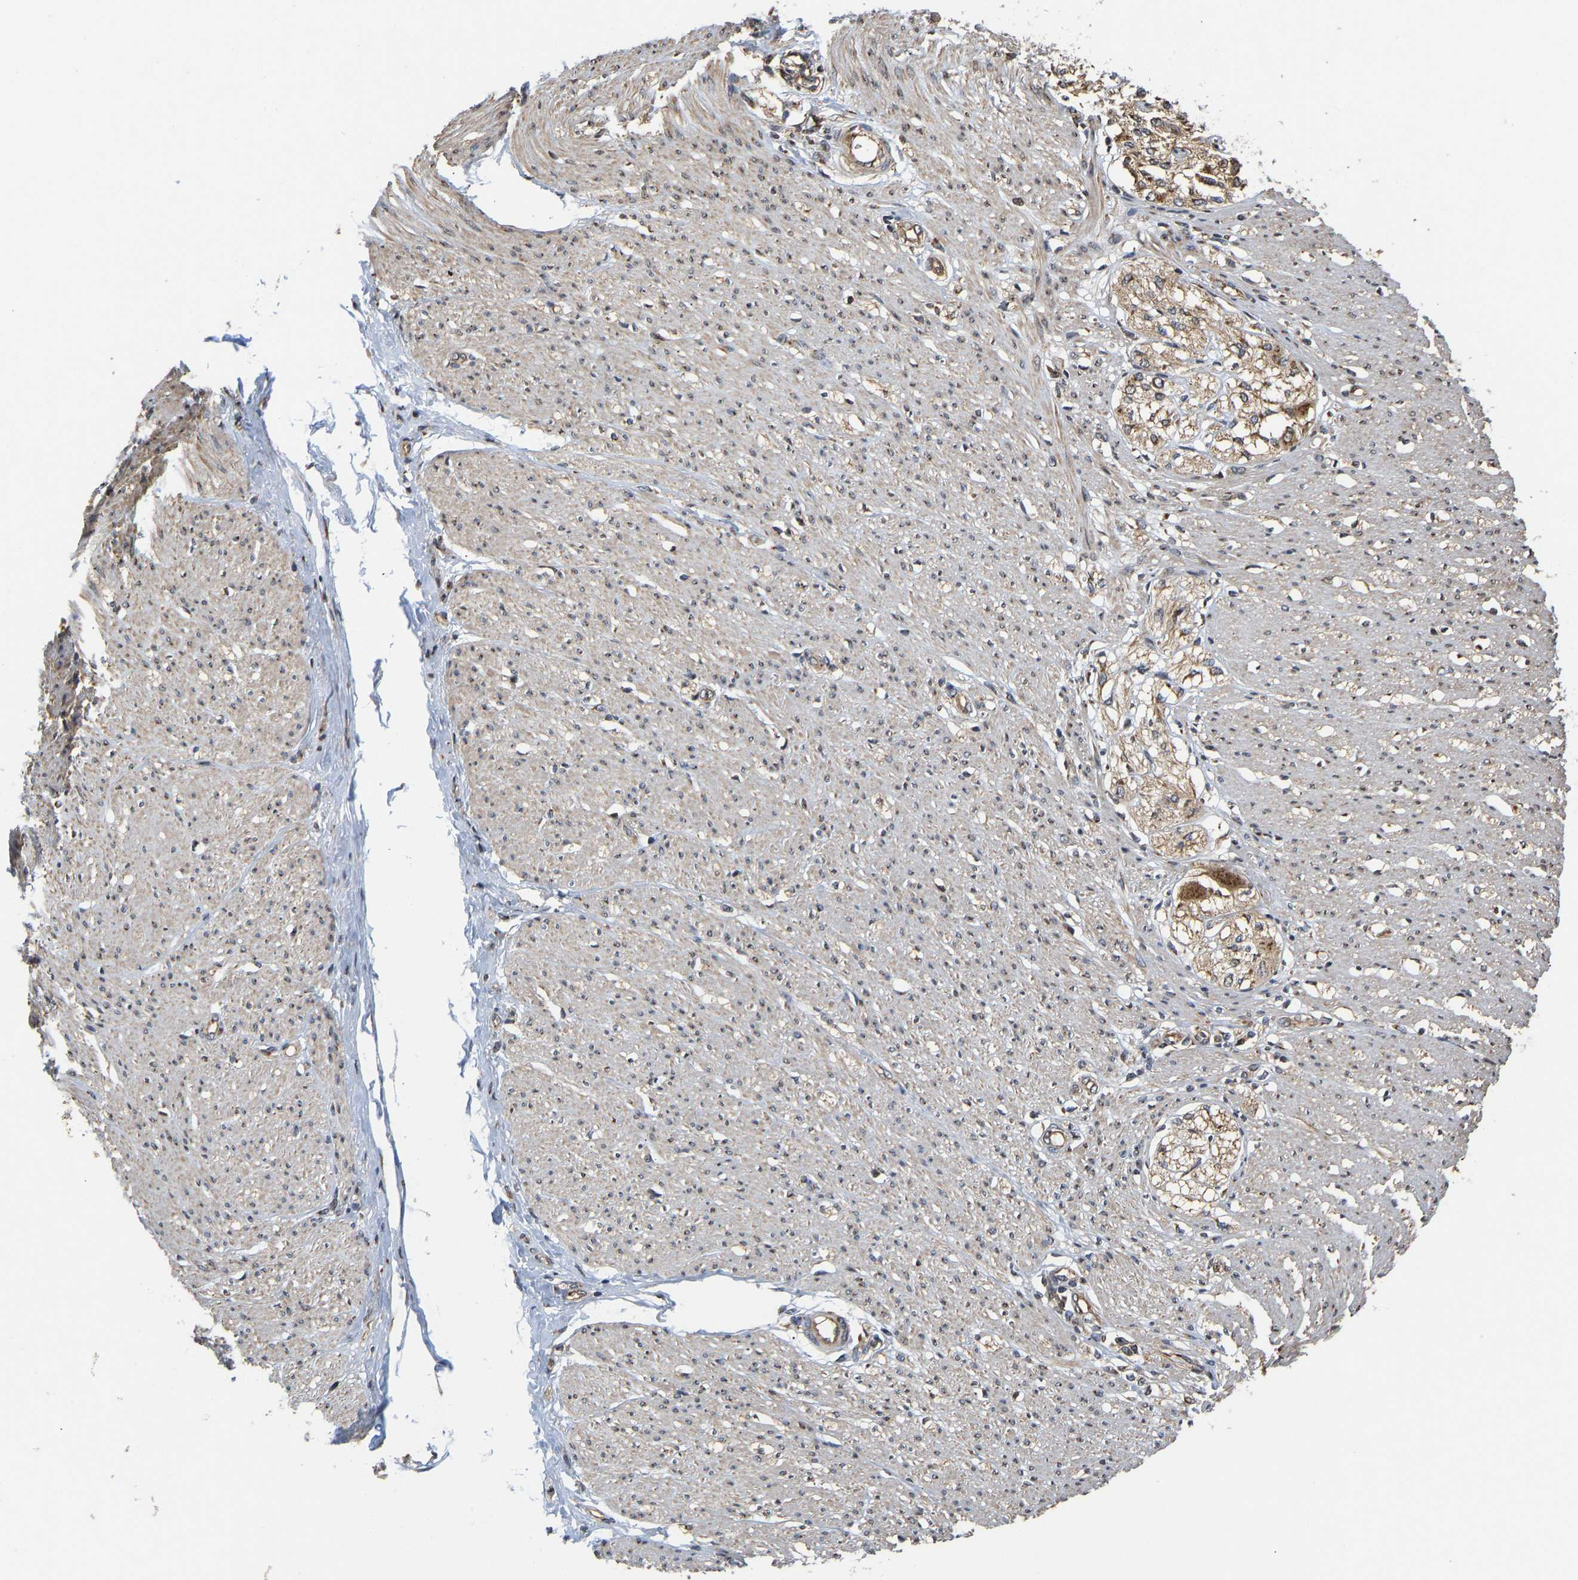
{"staining": {"intensity": "weak", "quantity": "25%-75%", "location": "cytoplasmic/membranous"}, "tissue": "adipose tissue", "cell_type": "Adipocytes", "image_type": "normal", "snomed": [{"axis": "morphology", "description": "Normal tissue, NOS"}, {"axis": "morphology", "description": "Adenocarcinoma, NOS"}, {"axis": "topography", "description": "Colon"}, {"axis": "topography", "description": "Peripheral nerve tissue"}], "caption": "Adipose tissue stained with immunohistochemistry displays weak cytoplasmic/membranous staining in about 25%-75% of adipocytes.", "gene": "YIPF4", "patient": {"sex": "male", "age": 14}}